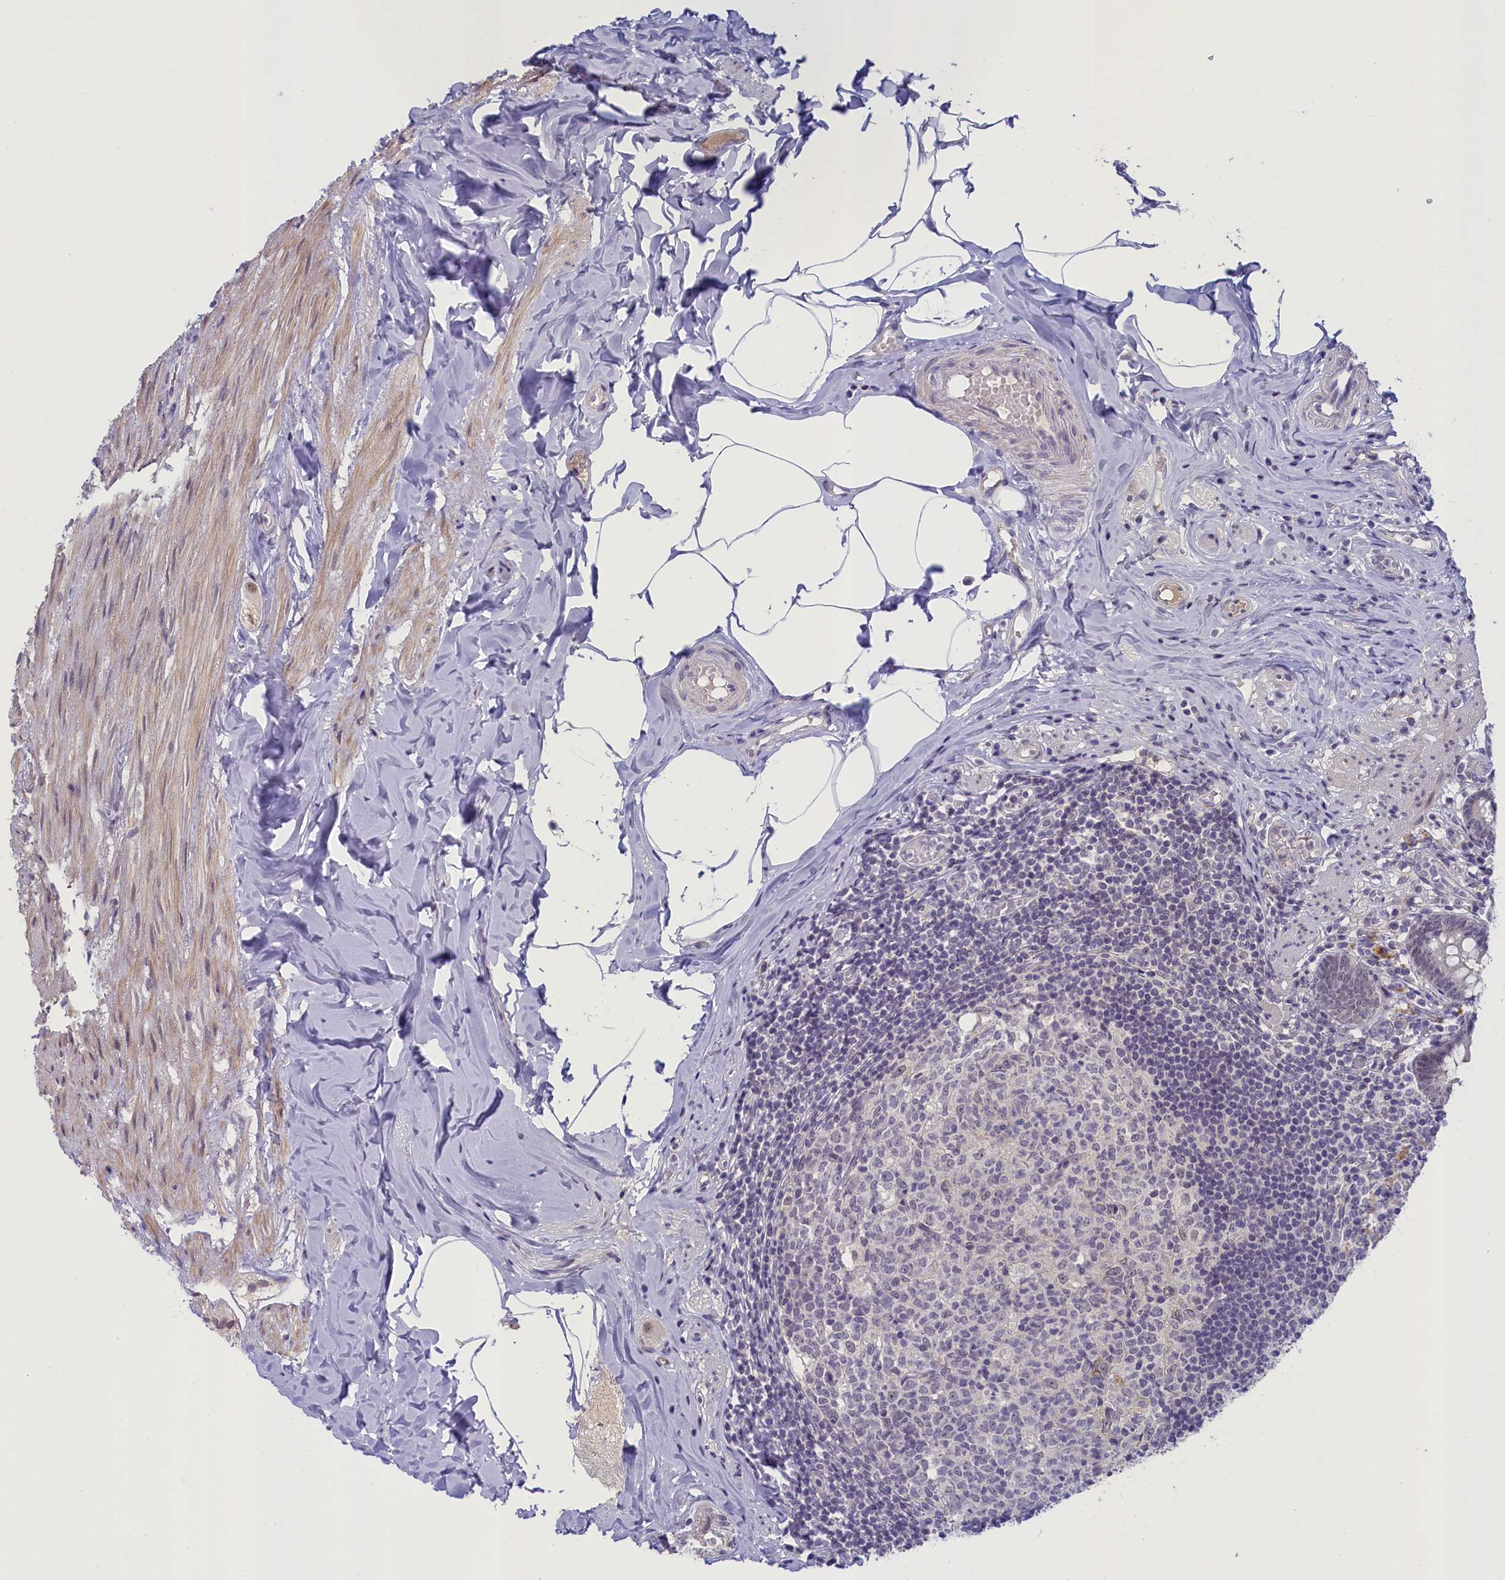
{"staining": {"intensity": "weak", "quantity": ">75%", "location": "cytoplasmic/membranous,nuclear"}, "tissue": "appendix", "cell_type": "Glandular cells", "image_type": "normal", "snomed": [{"axis": "morphology", "description": "Normal tissue, NOS"}, {"axis": "topography", "description": "Appendix"}], "caption": "A photomicrograph of appendix stained for a protein shows weak cytoplasmic/membranous,nuclear brown staining in glandular cells.", "gene": "CRAMP1", "patient": {"sex": "male", "age": 55}}